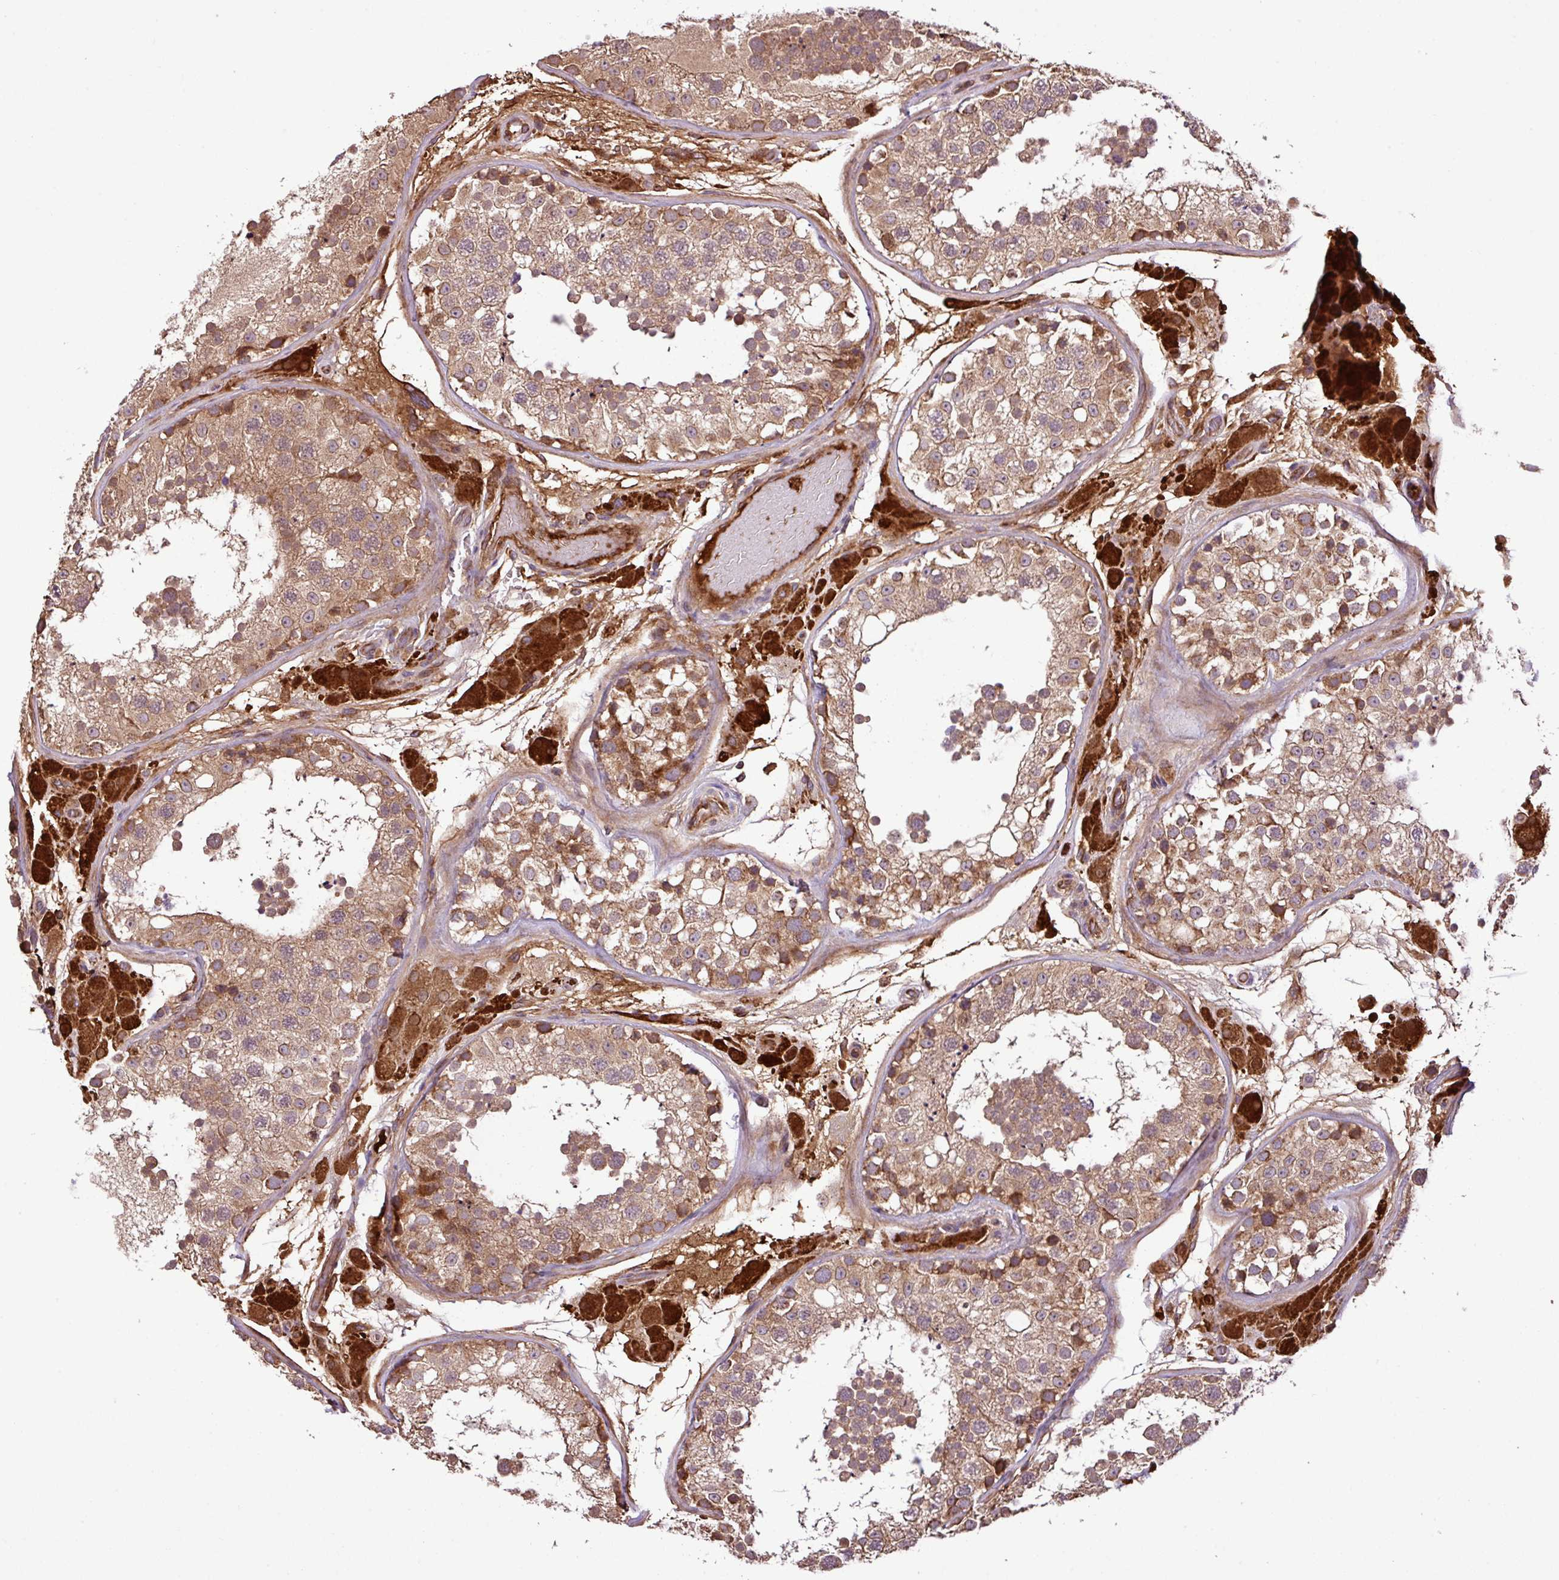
{"staining": {"intensity": "moderate", "quantity": ">75%", "location": "cytoplasmic/membranous"}, "tissue": "testis", "cell_type": "Cells in seminiferous ducts", "image_type": "normal", "snomed": [{"axis": "morphology", "description": "Normal tissue, NOS"}, {"axis": "topography", "description": "Testis"}], "caption": "Human testis stained with a brown dye displays moderate cytoplasmic/membranous positive expression in approximately >75% of cells in seminiferous ducts.", "gene": "ZNF266", "patient": {"sex": "male", "age": 26}}